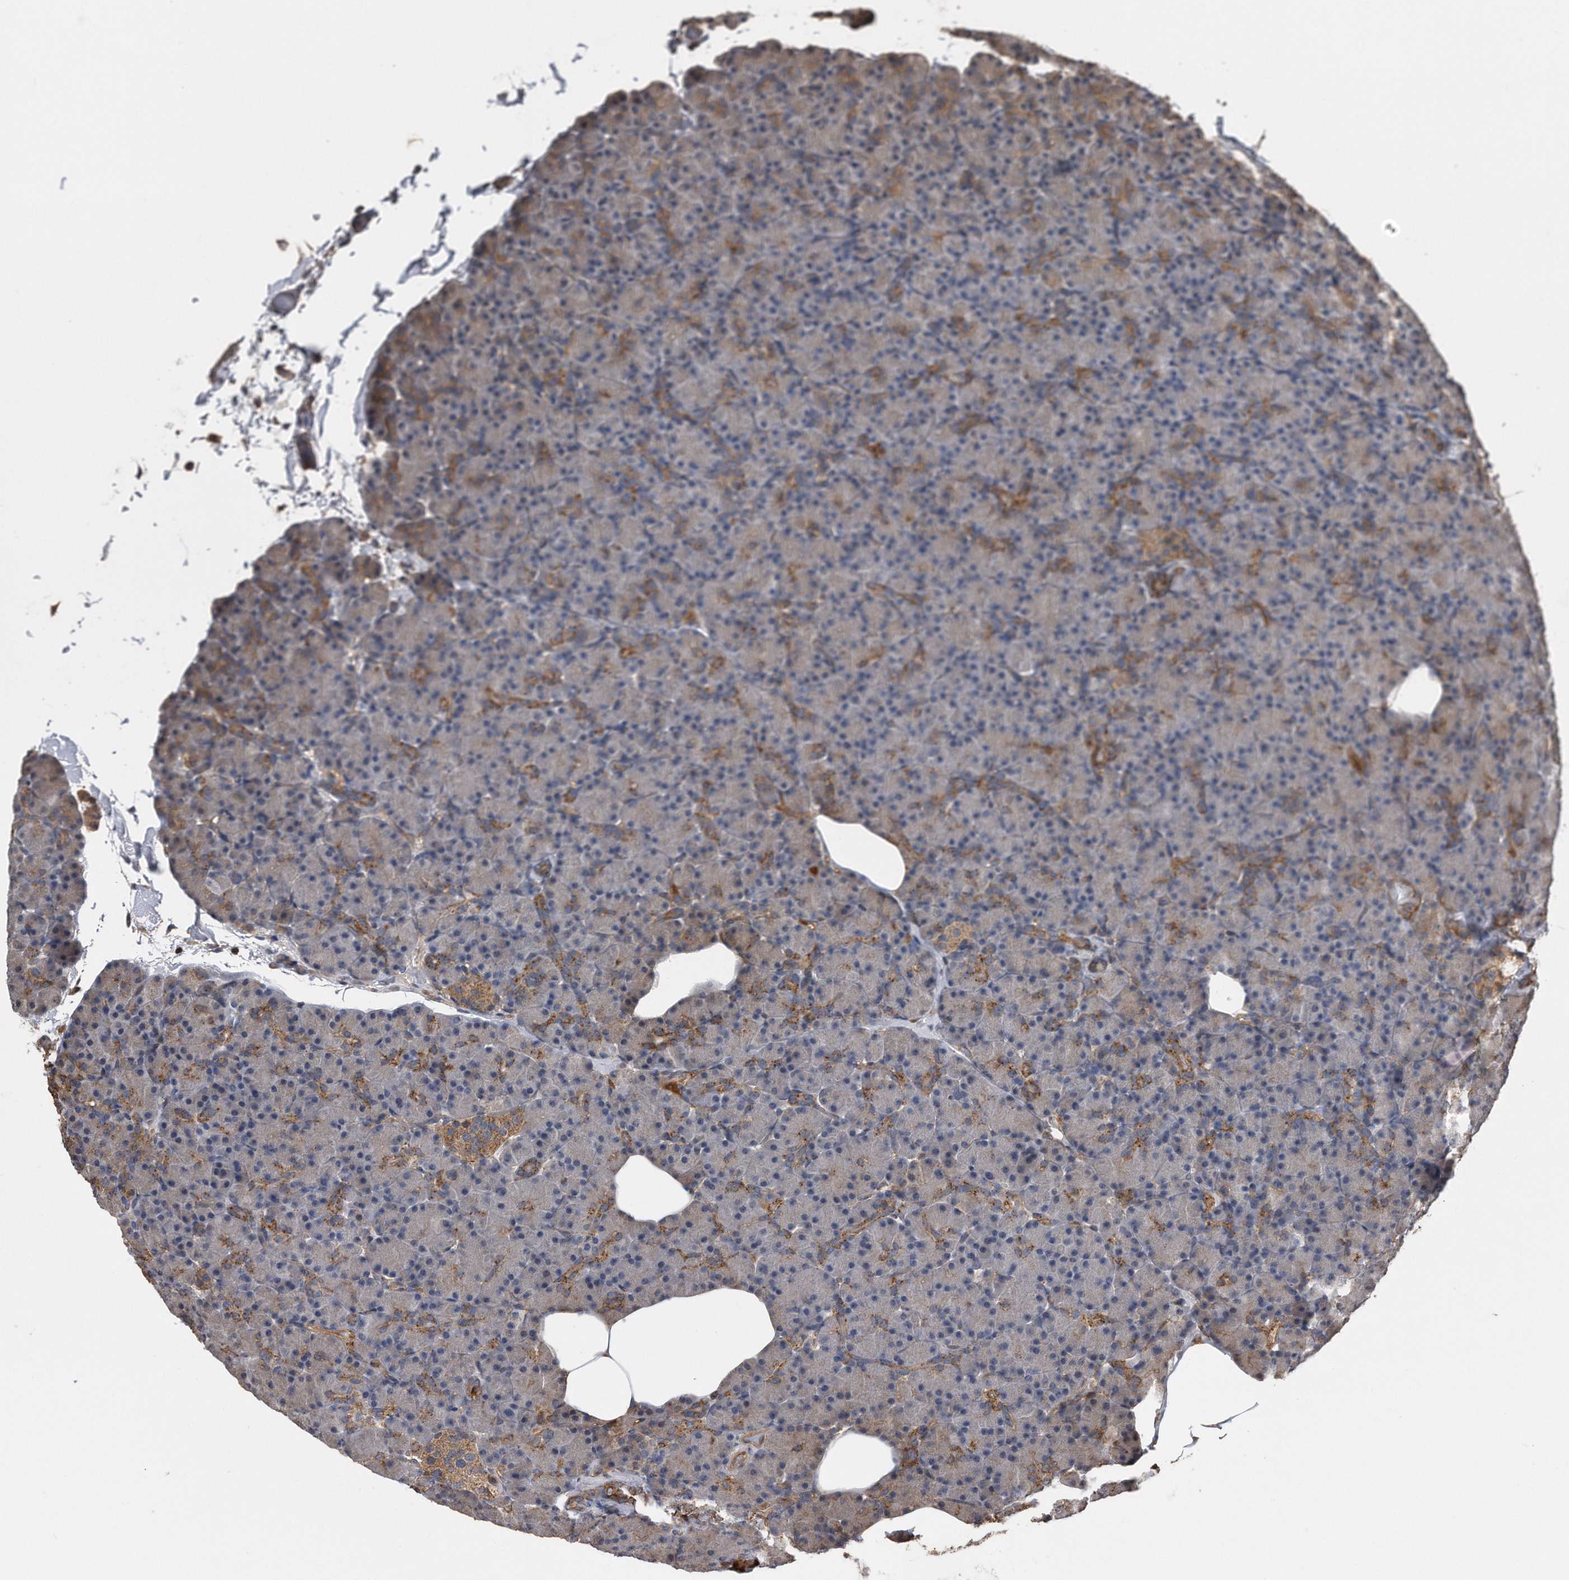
{"staining": {"intensity": "moderate", "quantity": "<25%", "location": "cytoplasmic/membranous"}, "tissue": "pancreas", "cell_type": "Exocrine glandular cells", "image_type": "normal", "snomed": [{"axis": "morphology", "description": "Normal tissue, NOS"}, {"axis": "topography", "description": "Pancreas"}], "caption": "The image reveals a brown stain indicating the presence of a protein in the cytoplasmic/membranous of exocrine glandular cells in pancreas.", "gene": "KCND3", "patient": {"sex": "female", "age": 43}}